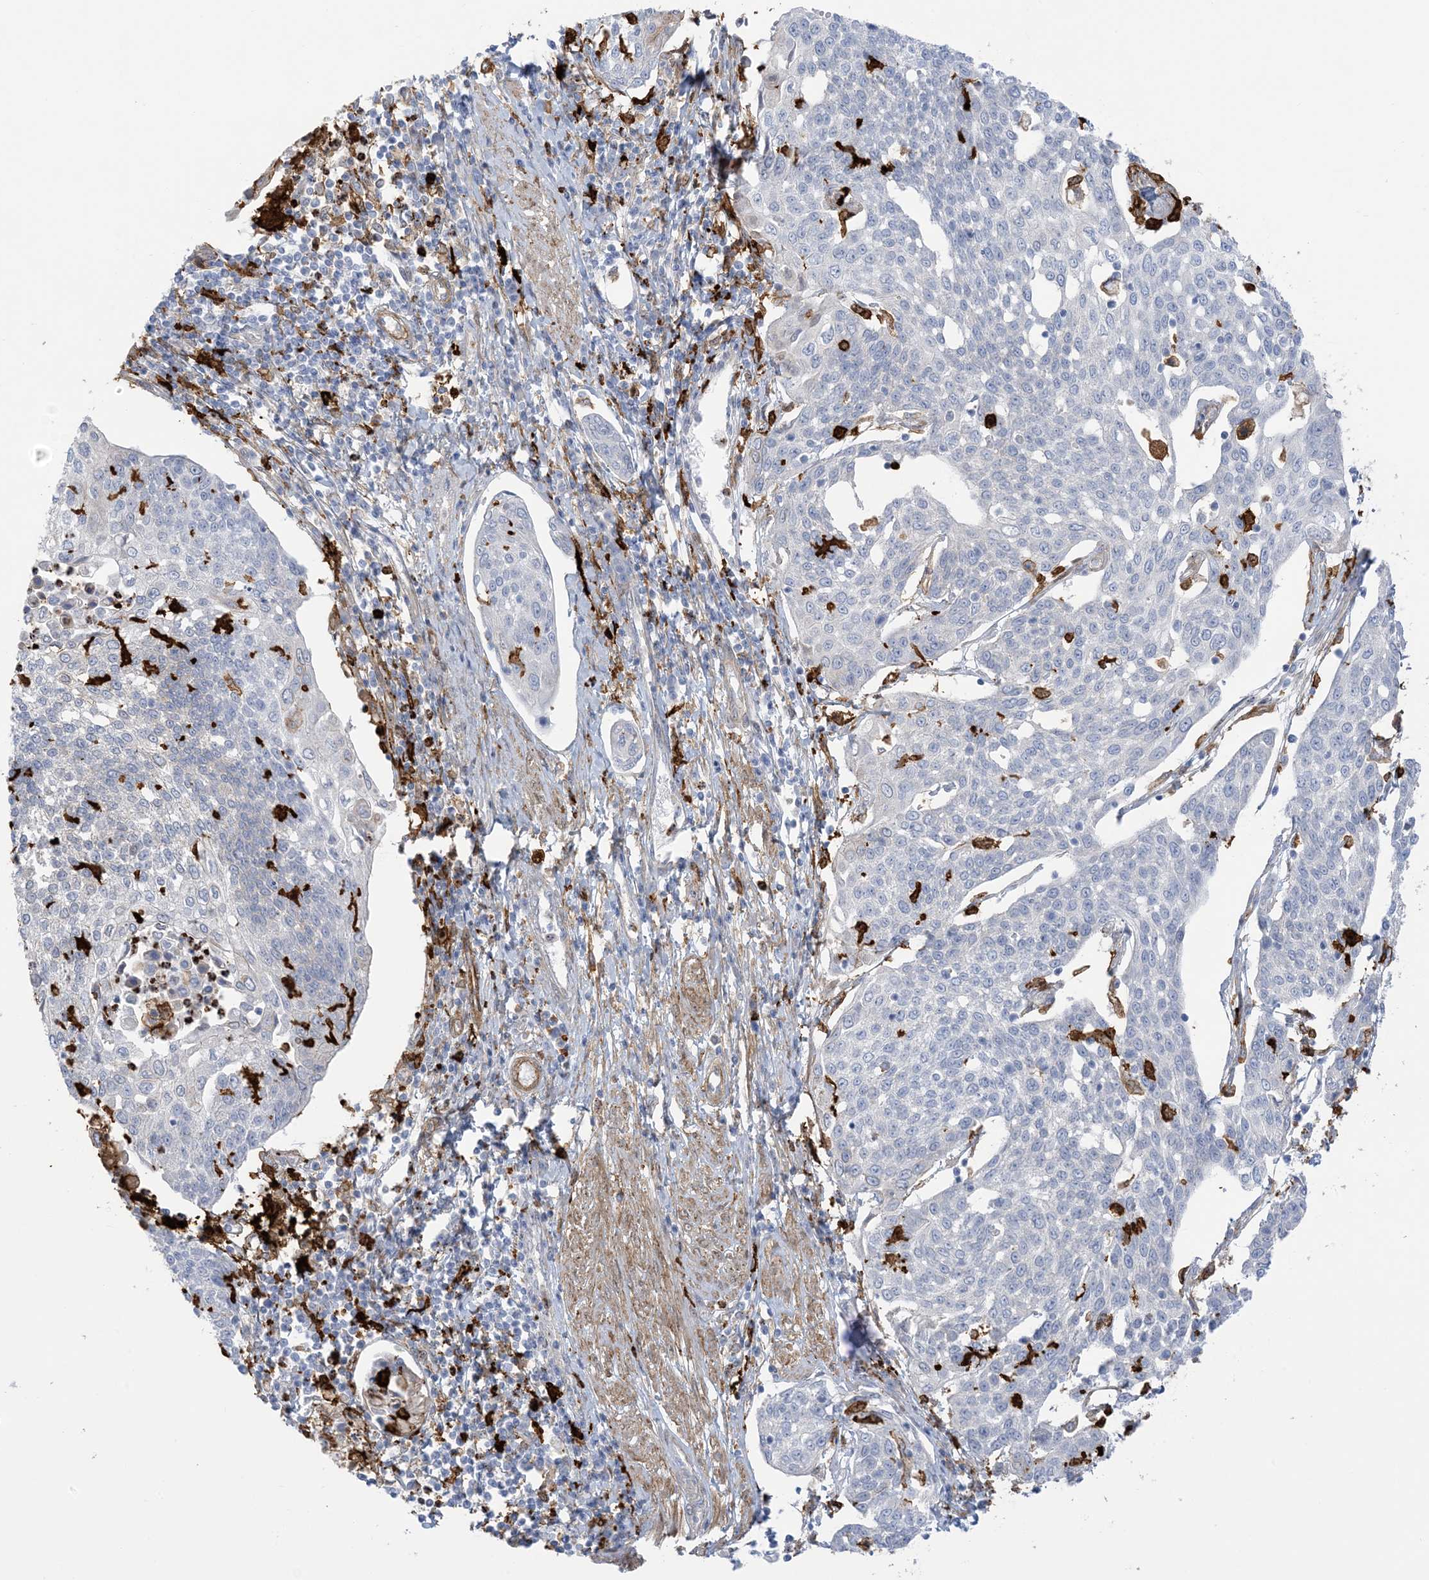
{"staining": {"intensity": "negative", "quantity": "none", "location": "none"}, "tissue": "cervical cancer", "cell_type": "Tumor cells", "image_type": "cancer", "snomed": [{"axis": "morphology", "description": "Squamous cell carcinoma, NOS"}, {"axis": "topography", "description": "Cervix"}], "caption": "Cervical cancer was stained to show a protein in brown. There is no significant expression in tumor cells.", "gene": "ICMT", "patient": {"sex": "female", "age": 34}}